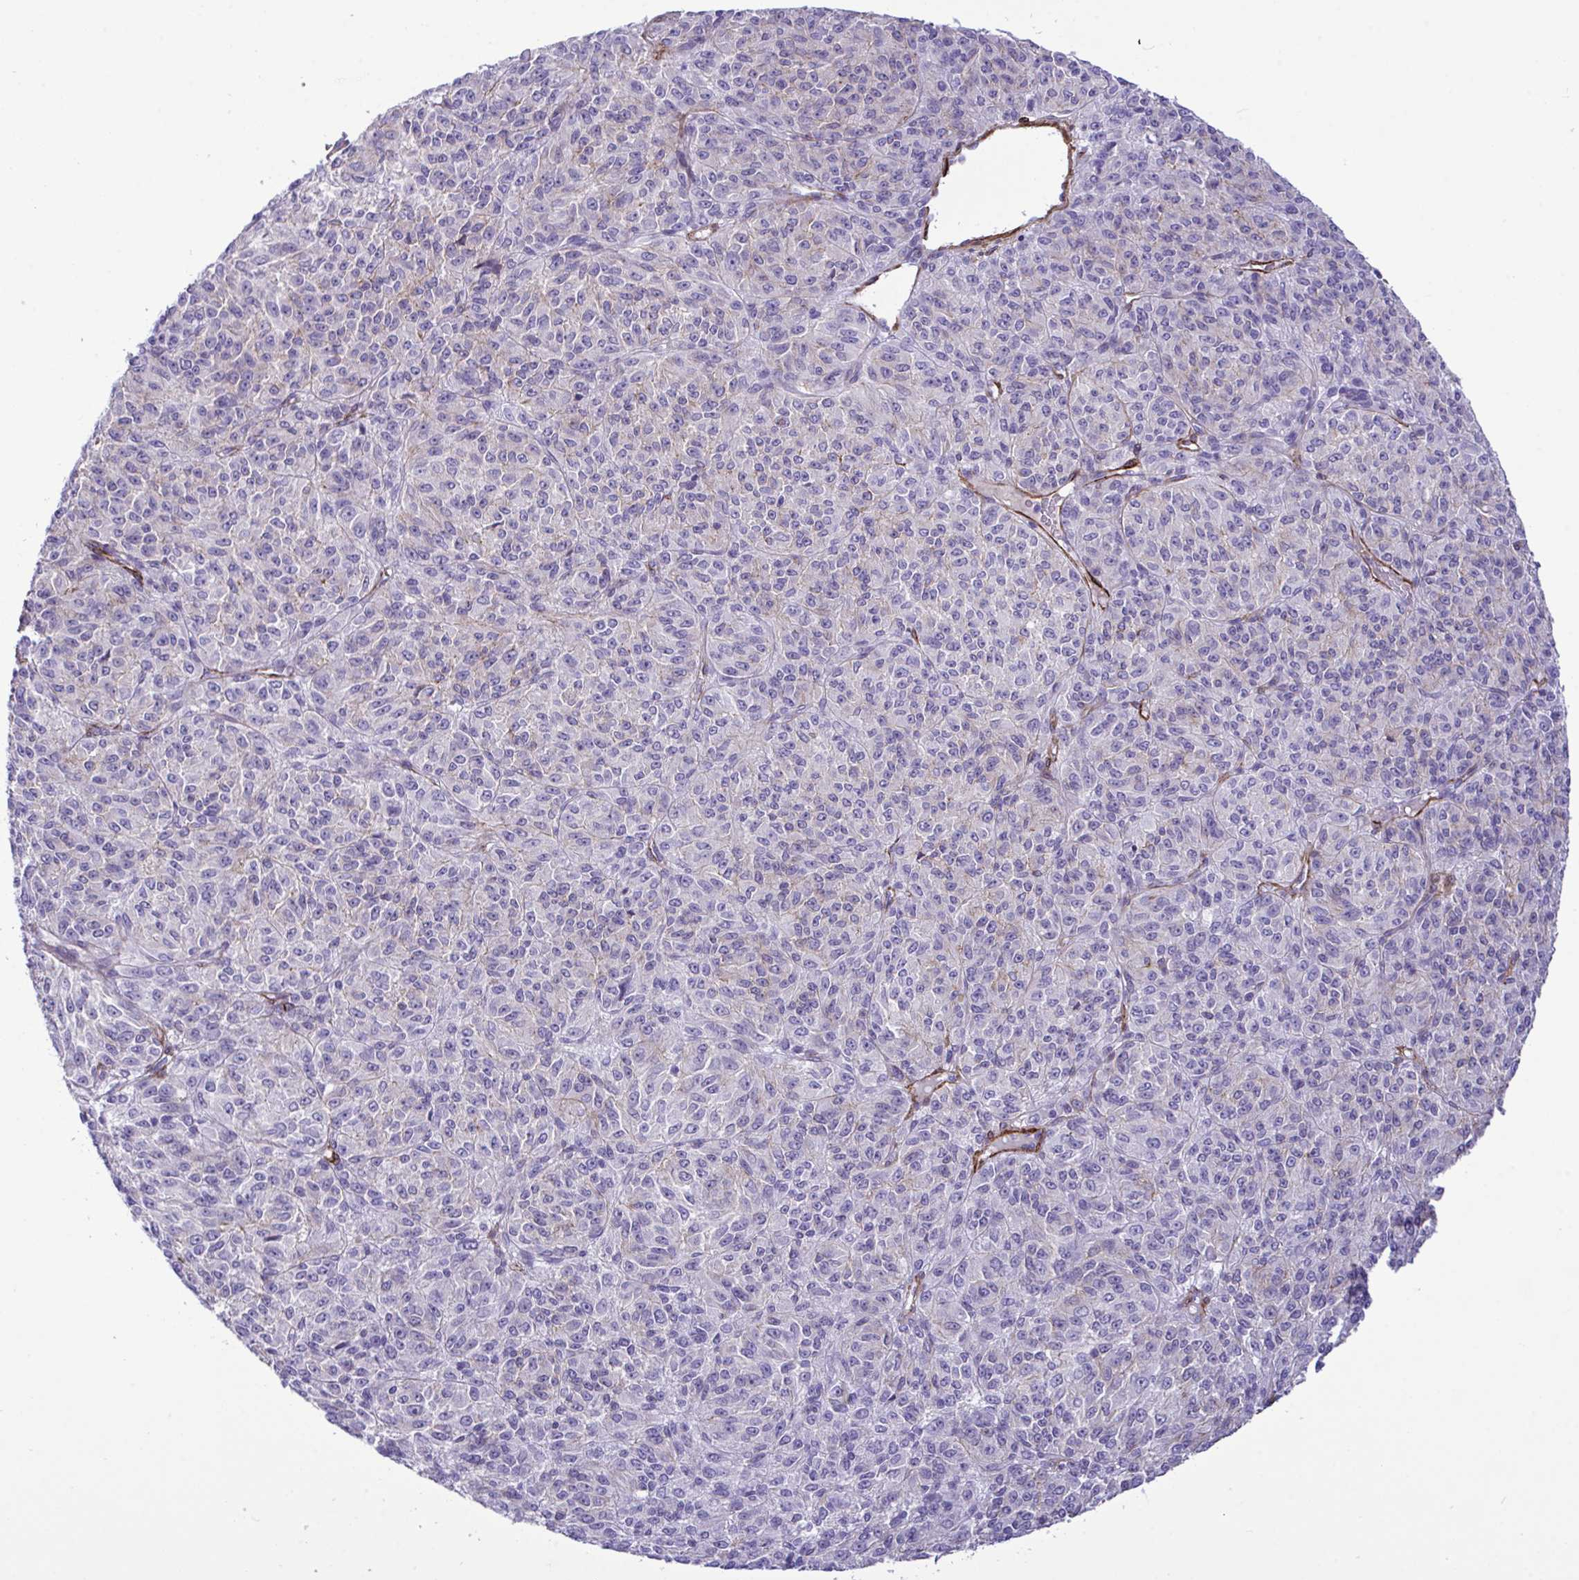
{"staining": {"intensity": "negative", "quantity": "none", "location": "none"}, "tissue": "melanoma", "cell_type": "Tumor cells", "image_type": "cancer", "snomed": [{"axis": "morphology", "description": "Malignant melanoma, Metastatic site"}, {"axis": "topography", "description": "Brain"}], "caption": "Immunohistochemistry (IHC) of melanoma demonstrates no expression in tumor cells.", "gene": "SYNPO2L", "patient": {"sex": "female", "age": 56}}